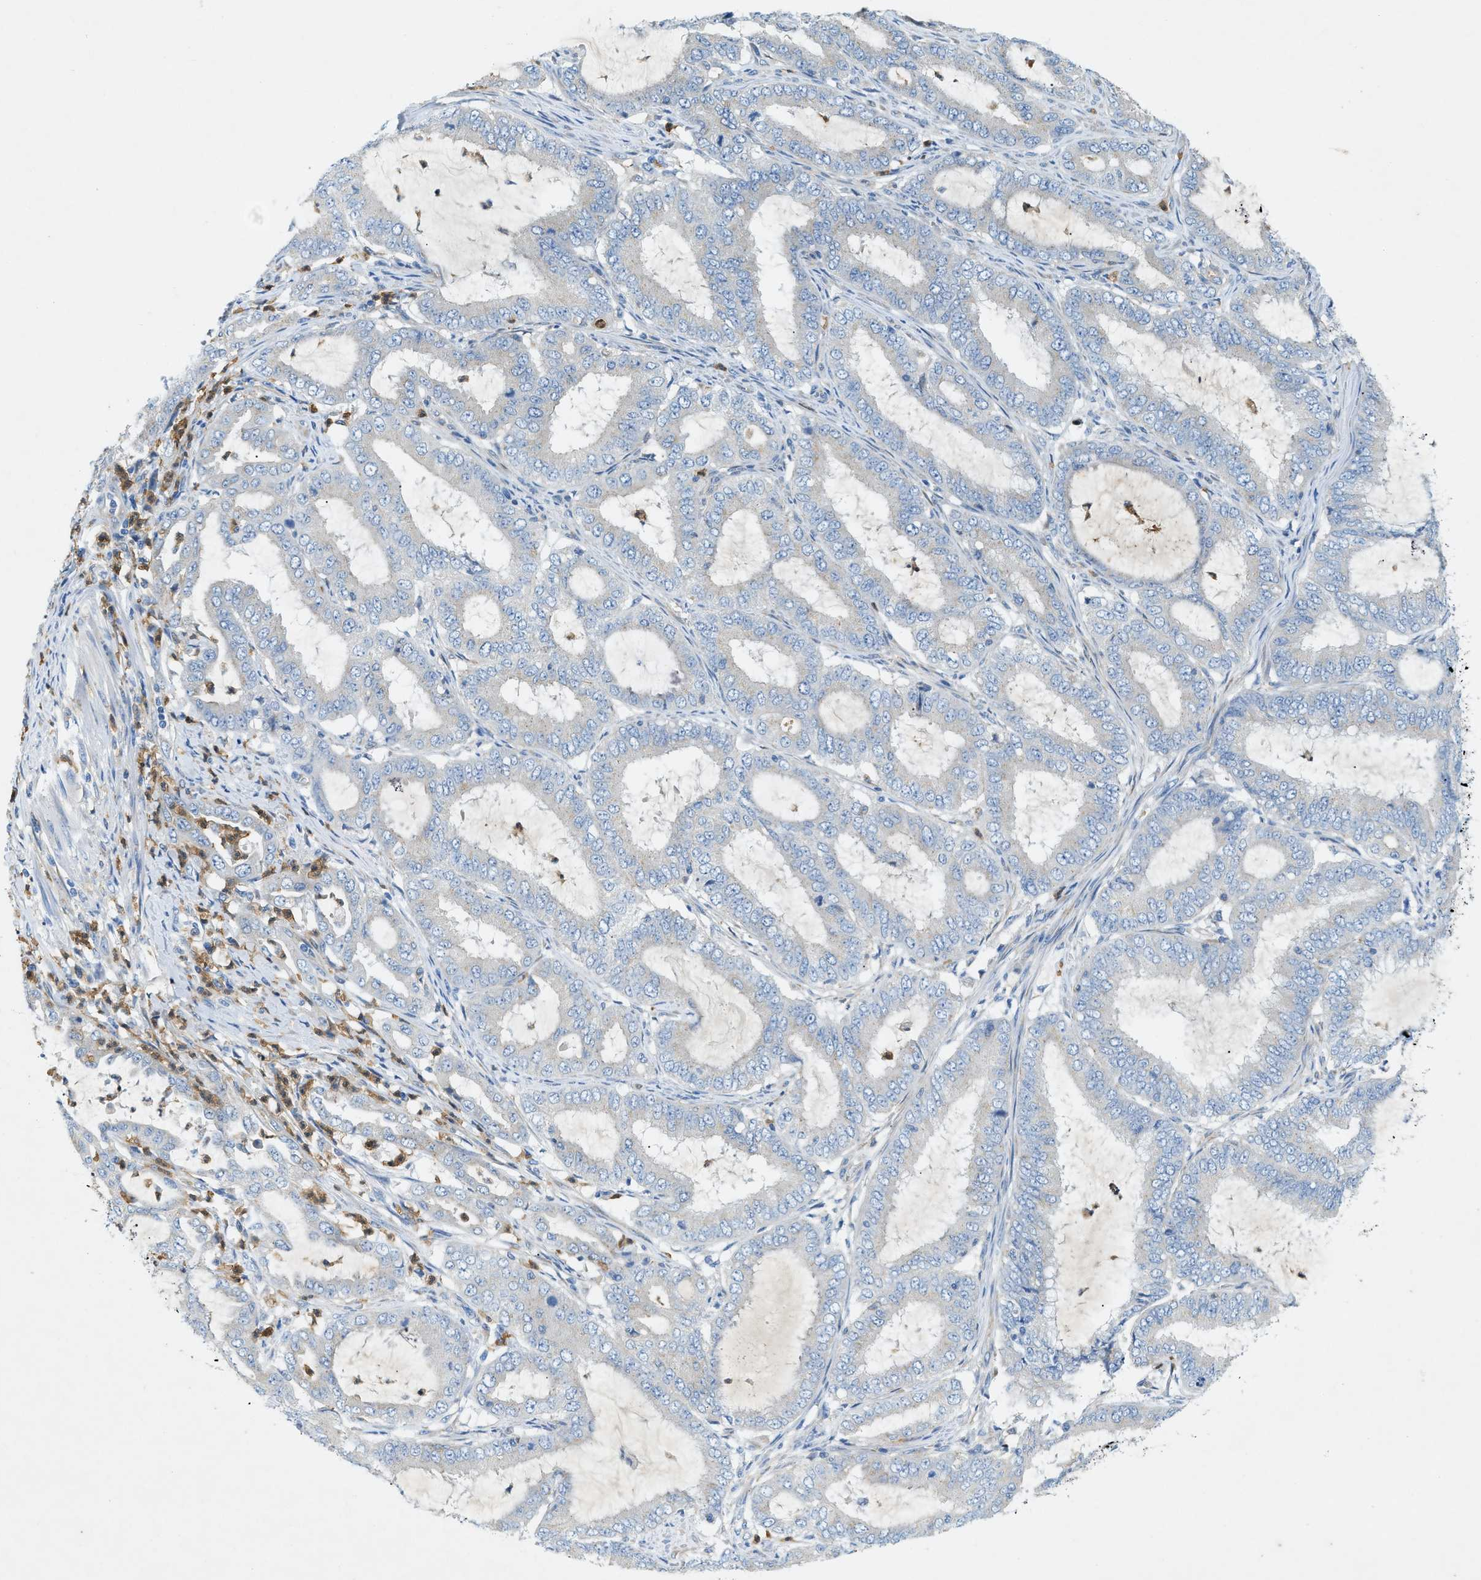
{"staining": {"intensity": "negative", "quantity": "none", "location": "none"}, "tissue": "endometrial cancer", "cell_type": "Tumor cells", "image_type": "cancer", "snomed": [{"axis": "morphology", "description": "Adenocarcinoma, NOS"}, {"axis": "topography", "description": "Endometrium"}], "caption": "Immunohistochemistry (IHC) photomicrograph of endometrial adenocarcinoma stained for a protein (brown), which reveals no expression in tumor cells.", "gene": "ZDHHC13", "patient": {"sex": "female", "age": 70}}